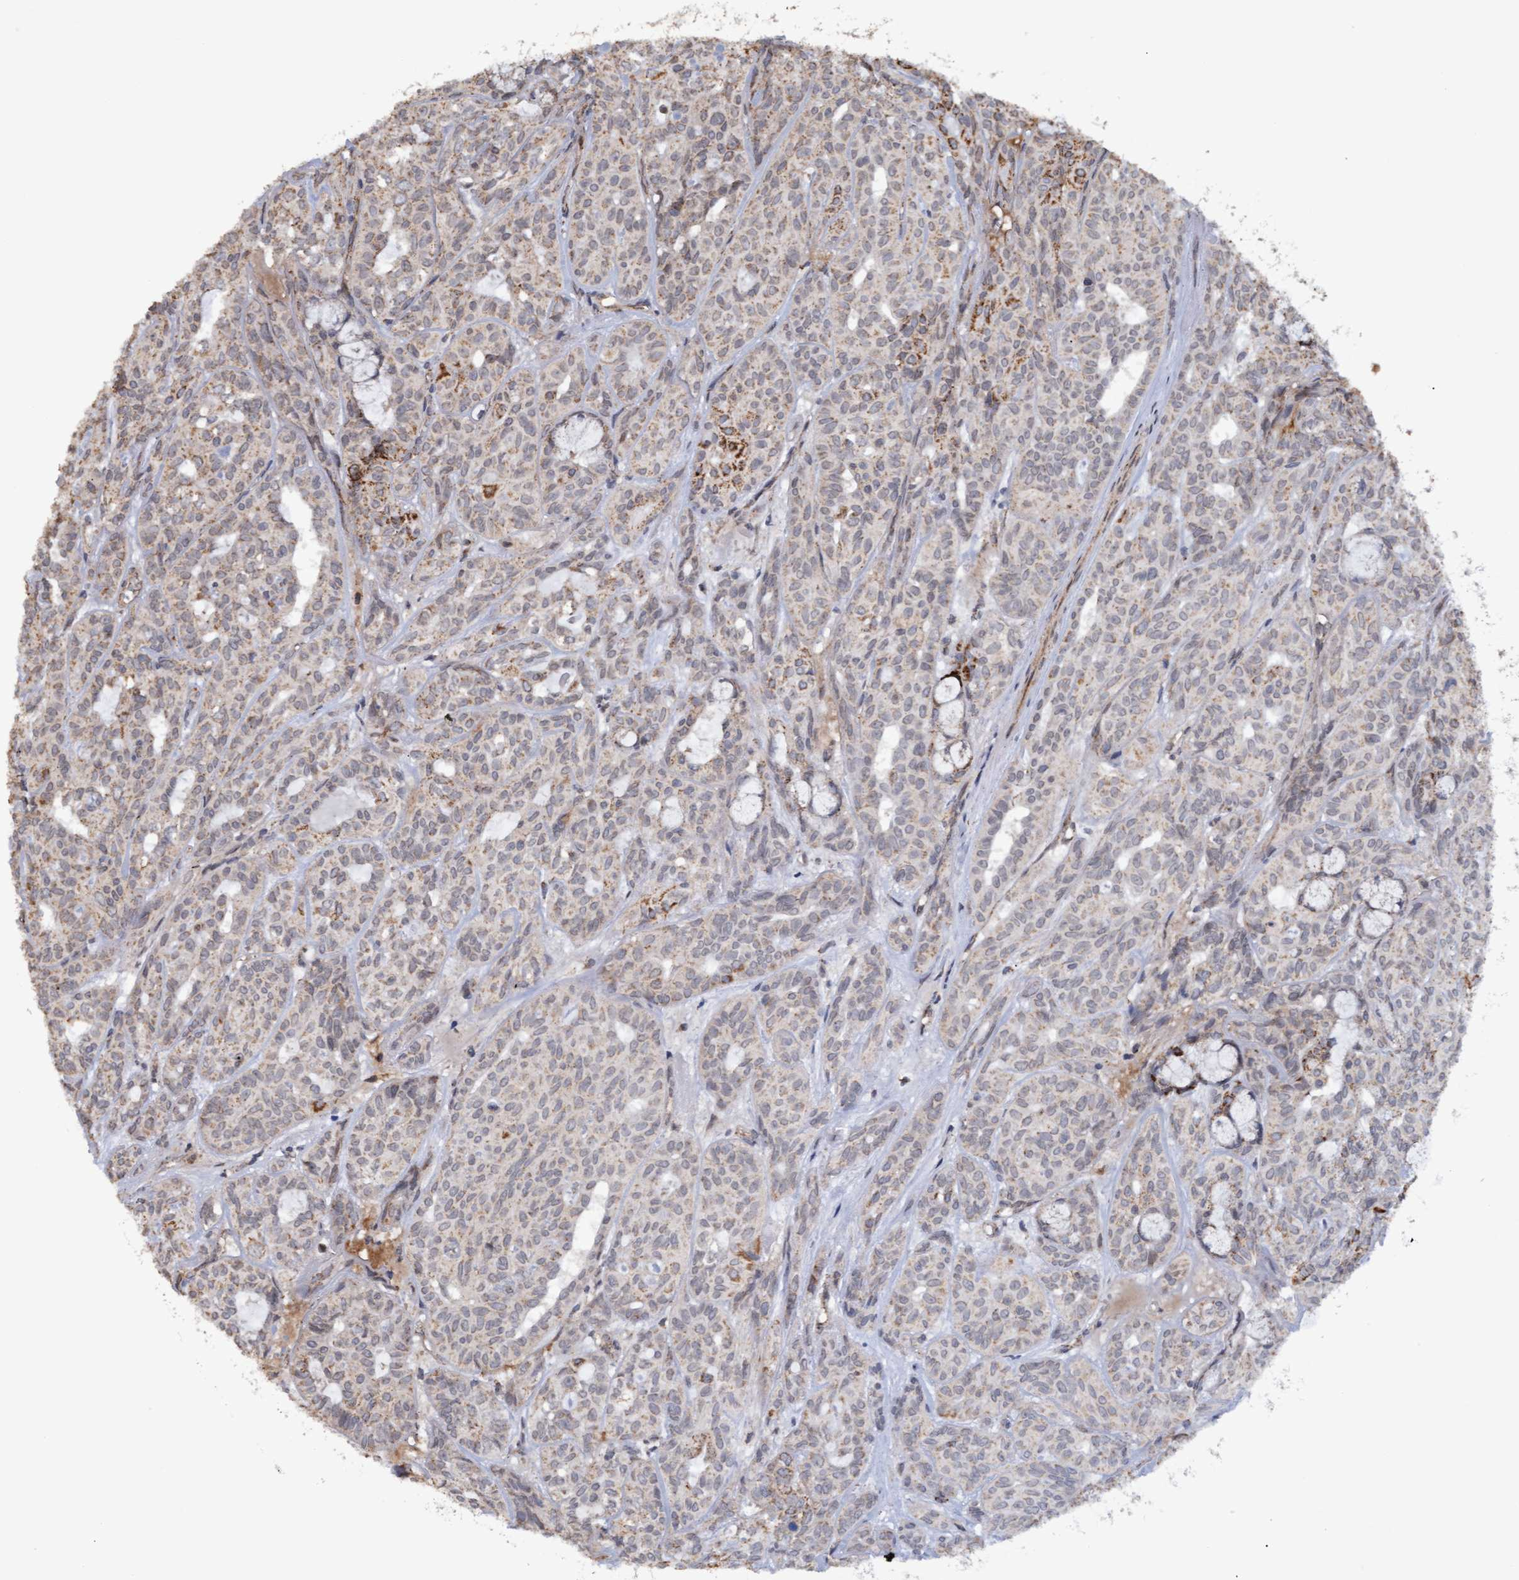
{"staining": {"intensity": "weak", "quantity": "25%-75%", "location": "cytoplasmic/membranous"}, "tissue": "head and neck cancer", "cell_type": "Tumor cells", "image_type": "cancer", "snomed": [{"axis": "morphology", "description": "Adenocarcinoma, NOS"}, {"axis": "topography", "description": "Salivary gland, NOS"}, {"axis": "topography", "description": "Head-Neck"}], "caption": "This image shows IHC staining of human adenocarcinoma (head and neck), with low weak cytoplasmic/membranous positivity in about 25%-75% of tumor cells.", "gene": "MGLL", "patient": {"sex": "female", "age": 76}}